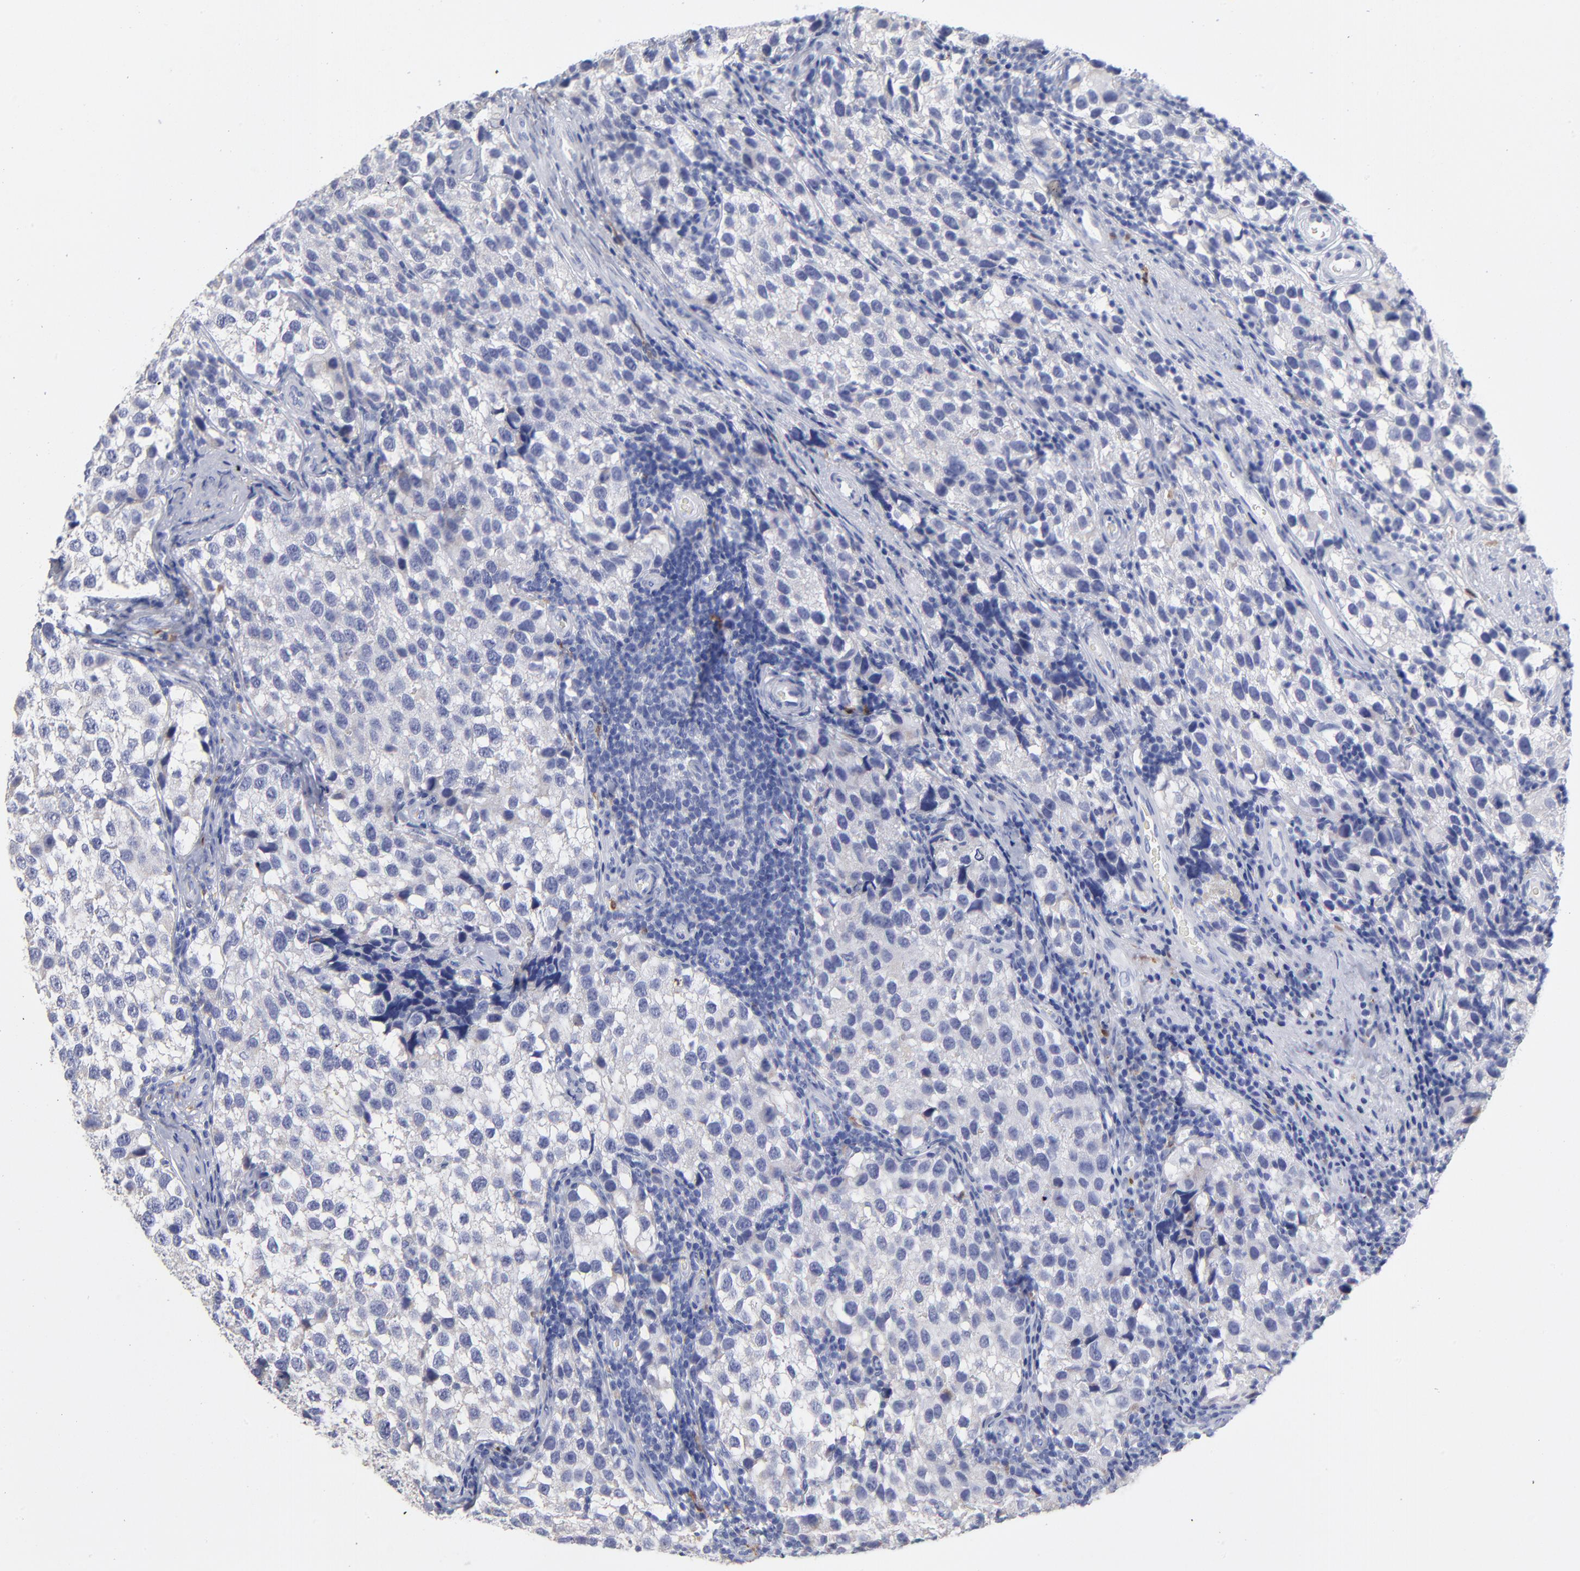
{"staining": {"intensity": "negative", "quantity": "none", "location": "none"}, "tissue": "testis cancer", "cell_type": "Tumor cells", "image_type": "cancer", "snomed": [{"axis": "morphology", "description": "Seminoma, NOS"}, {"axis": "topography", "description": "Testis"}], "caption": "This is an IHC histopathology image of testis cancer (seminoma). There is no expression in tumor cells.", "gene": "PTP4A1", "patient": {"sex": "male", "age": 39}}